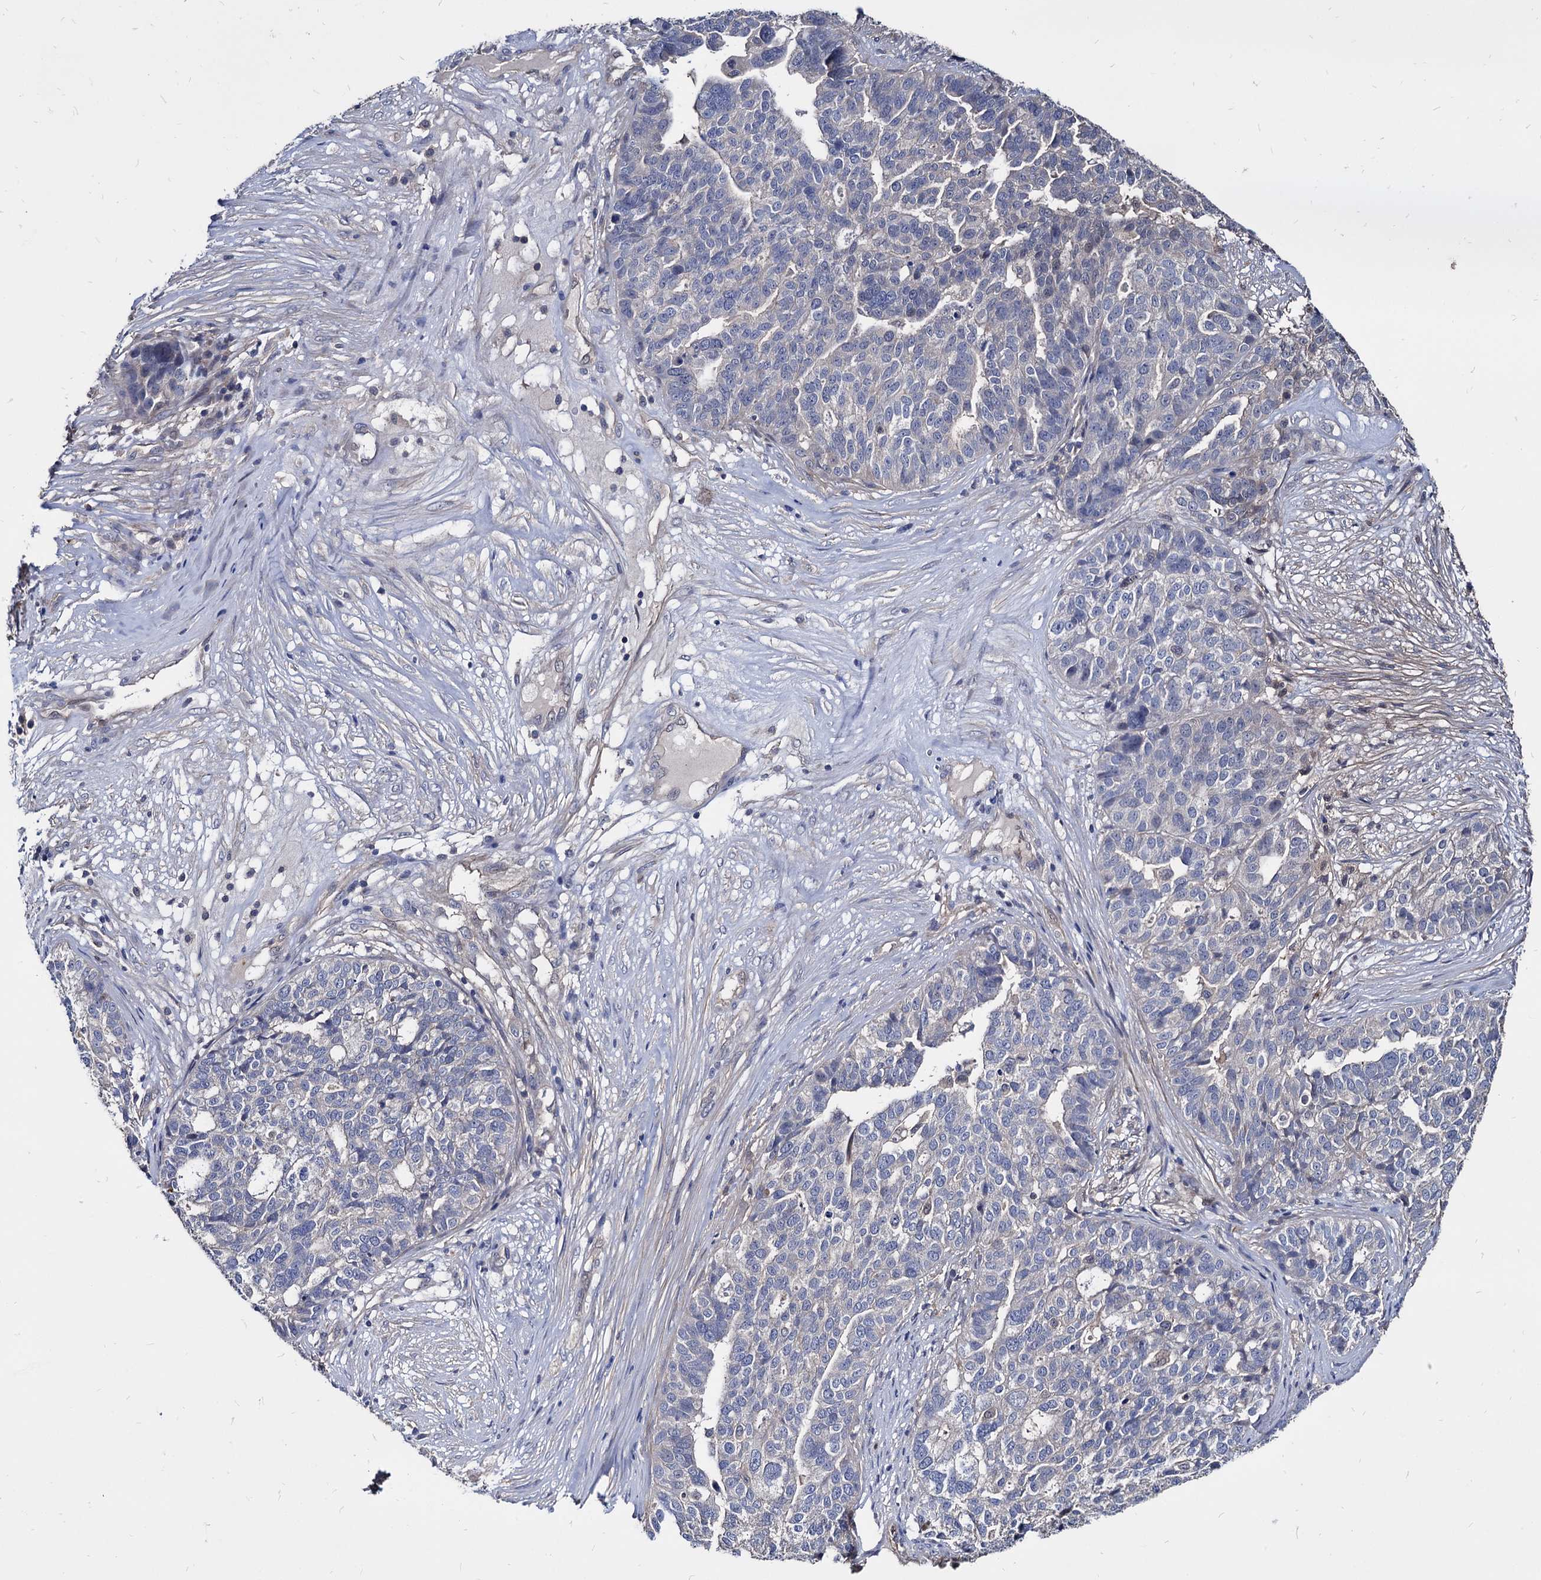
{"staining": {"intensity": "negative", "quantity": "none", "location": "none"}, "tissue": "ovarian cancer", "cell_type": "Tumor cells", "image_type": "cancer", "snomed": [{"axis": "morphology", "description": "Cystadenocarcinoma, serous, NOS"}, {"axis": "topography", "description": "Ovary"}], "caption": "Immunohistochemistry of human serous cystadenocarcinoma (ovarian) demonstrates no expression in tumor cells.", "gene": "CPPED1", "patient": {"sex": "female", "age": 59}}